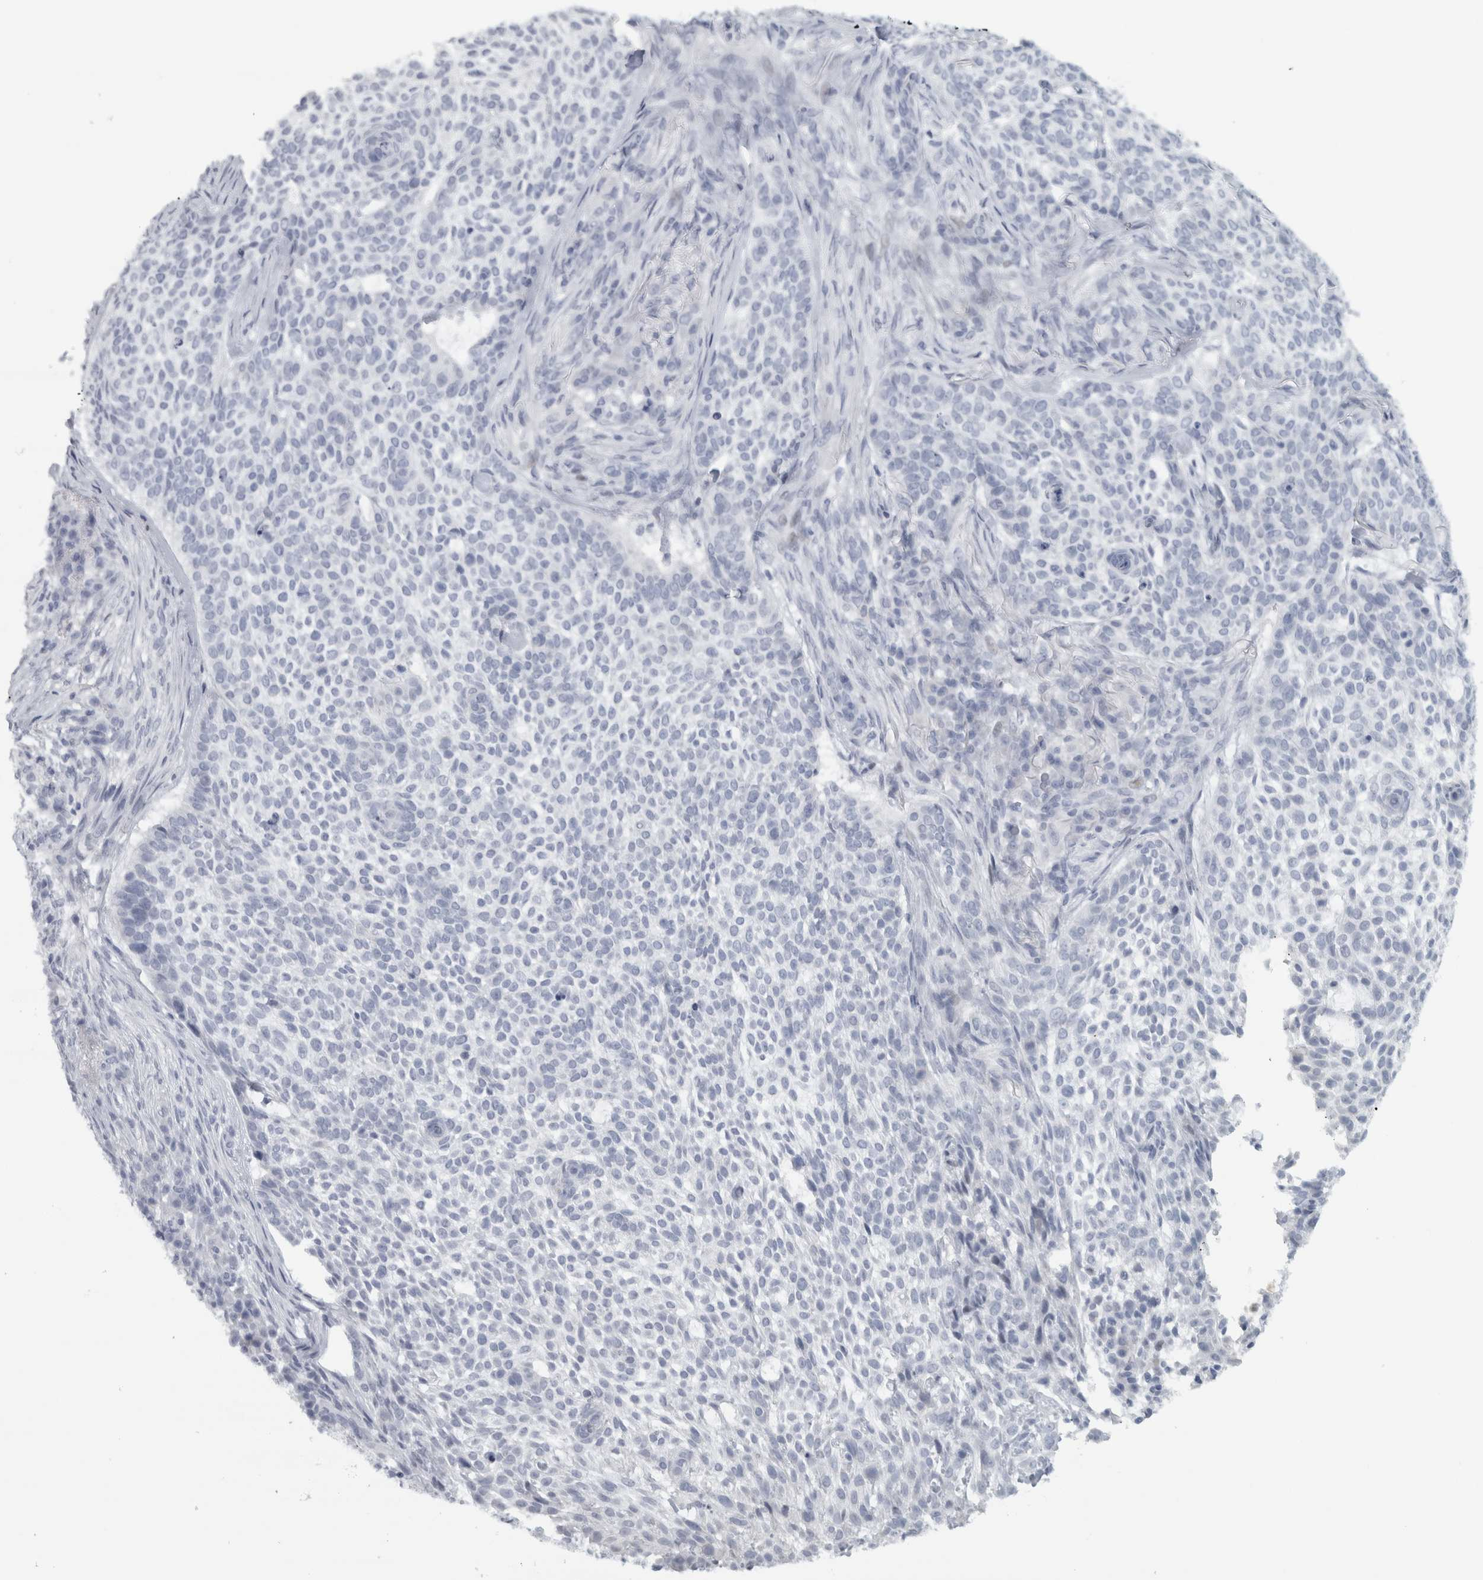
{"staining": {"intensity": "negative", "quantity": "none", "location": "none"}, "tissue": "skin cancer", "cell_type": "Tumor cells", "image_type": "cancer", "snomed": [{"axis": "morphology", "description": "Basal cell carcinoma"}, {"axis": "topography", "description": "Skin"}], "caption": "Photomicrograph shows no significant protein positivity in tumor cells of skin cancer (basal cell carcinoma).", "gene": "PTPRN2", "patient": {"sex": "female", "age": 64}}